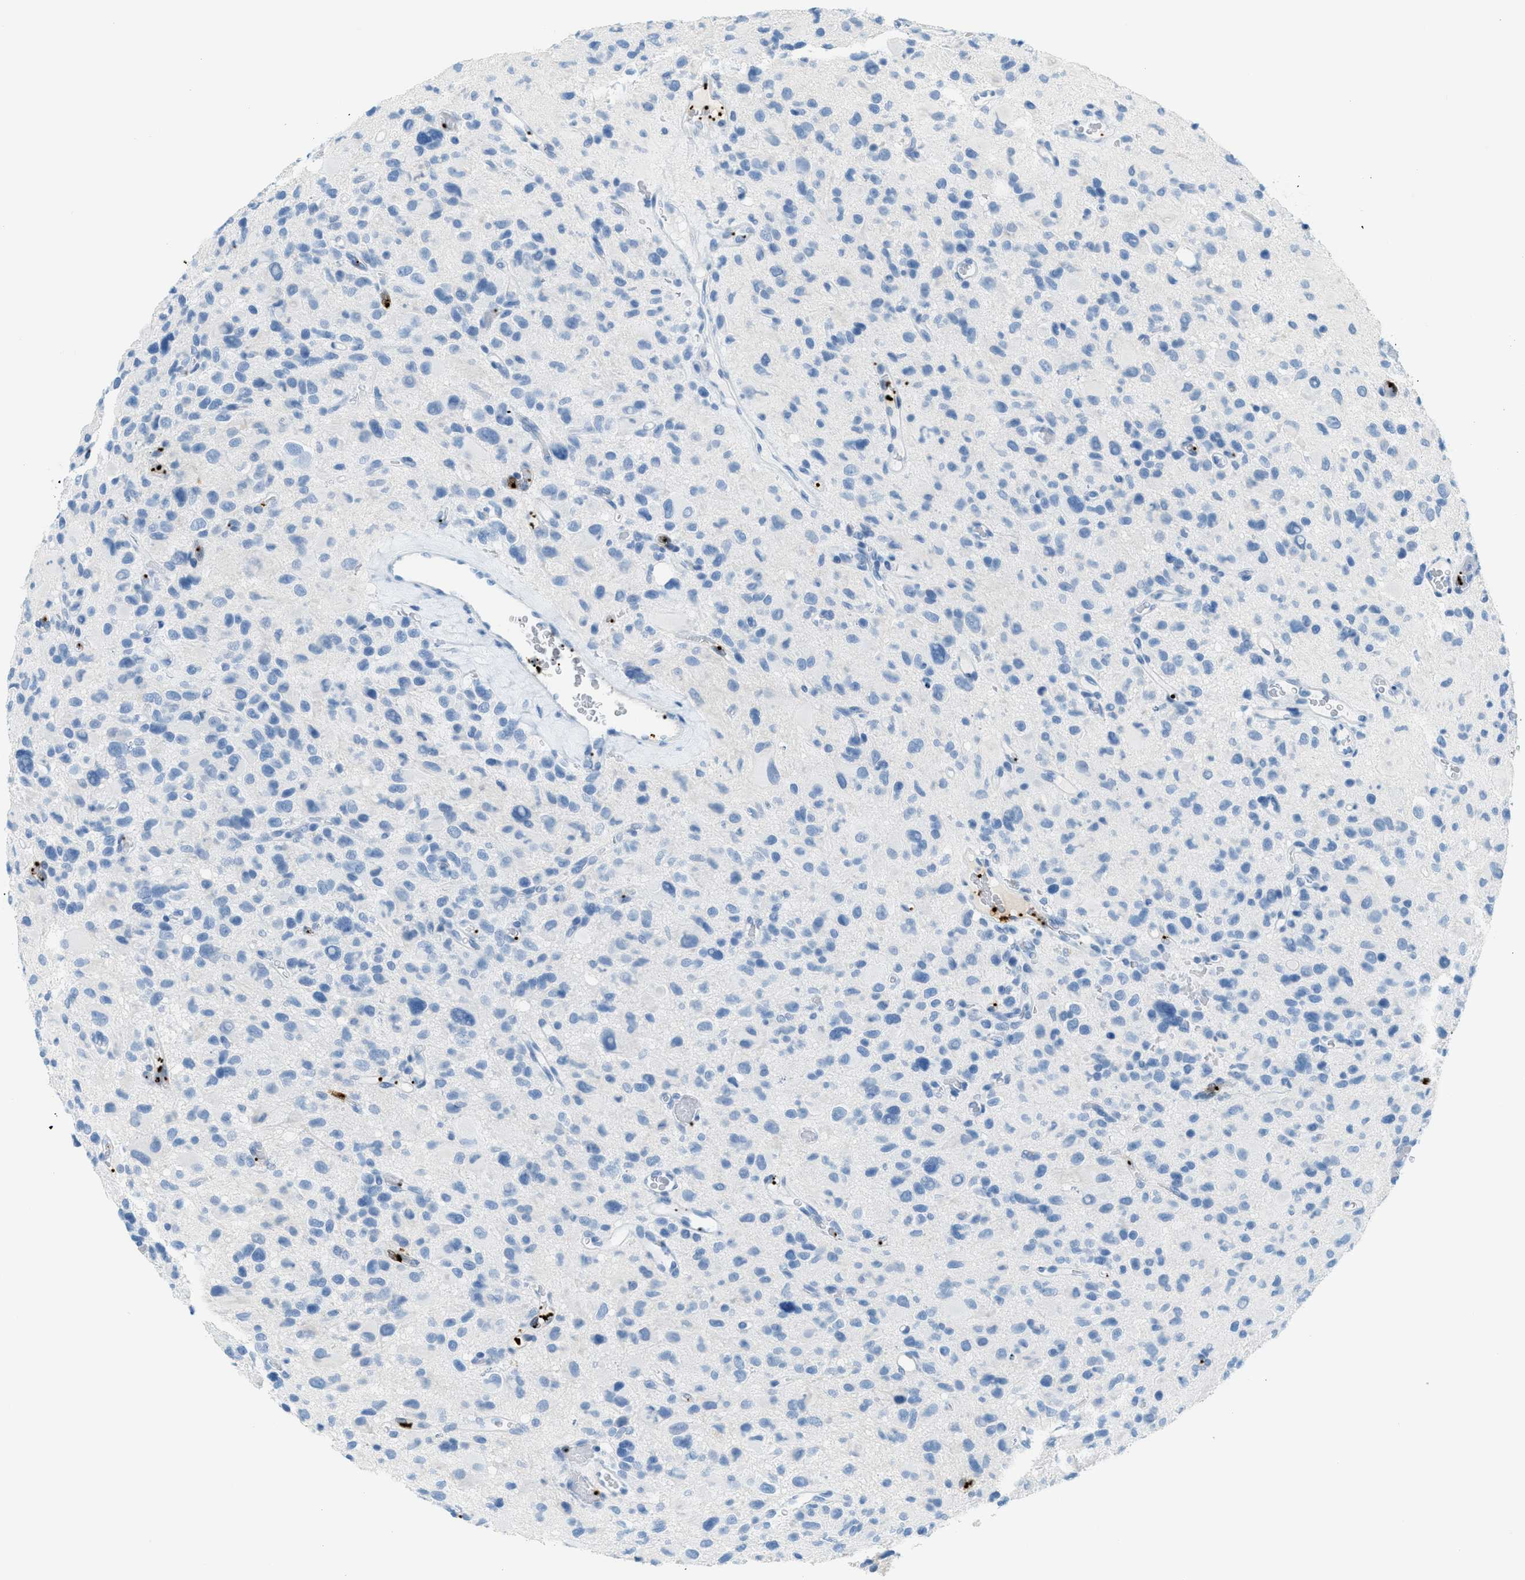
{"staining": {"intensity": "negative", "quantity": "none", "location": "none"}, "tissue": "glioma", "cell_type": "Tumor cells", "image_type": "cancer", "snomed": [{"axis": "morphology", "description": "Glioma, malignant, High grade"}, {"axis": "topography", "description": "Brain"}], "caption": "Tumor cells show no significant protein positivity in malignant high-grade glioma. (DAB immunohistochemistry, high magnification).", "gene": "PPBP", "patient": {"sex": "male", "age": 48}}